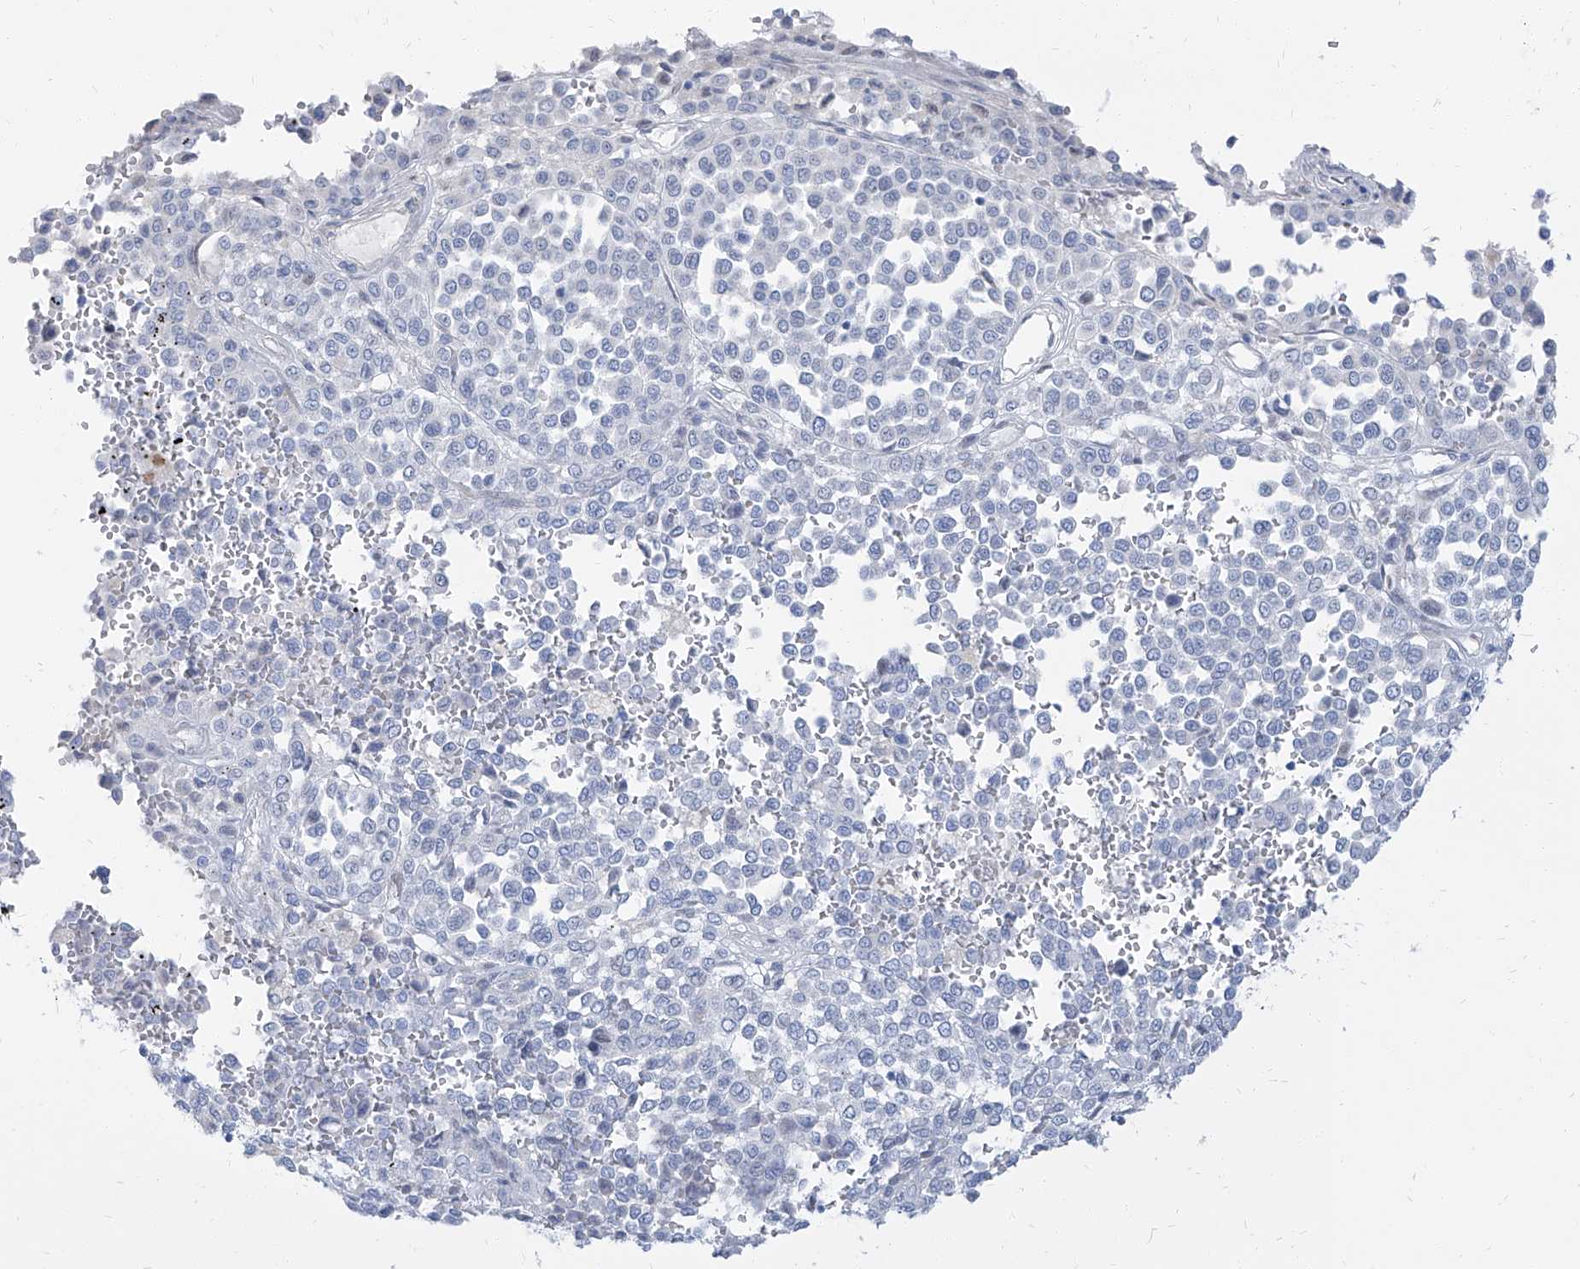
{"staining": {"intensity": "negative", "quantity": "none", "location": "none"}, "tissue": "melanoma", "cell_type": "Tumor cells", "image_type": "cancer", "snomed": [{"axis": "morphology", "description": "Malignant melanoma, Metastatic site"}, {"axis": "topography", "description": "Pancreas"}], "caption": "Immunohistochemical staining of human melanoma exhibits no significant expression in tumor cells.", "gene": "TXLNB", "patient": {"sex": "female", "age": 30}}